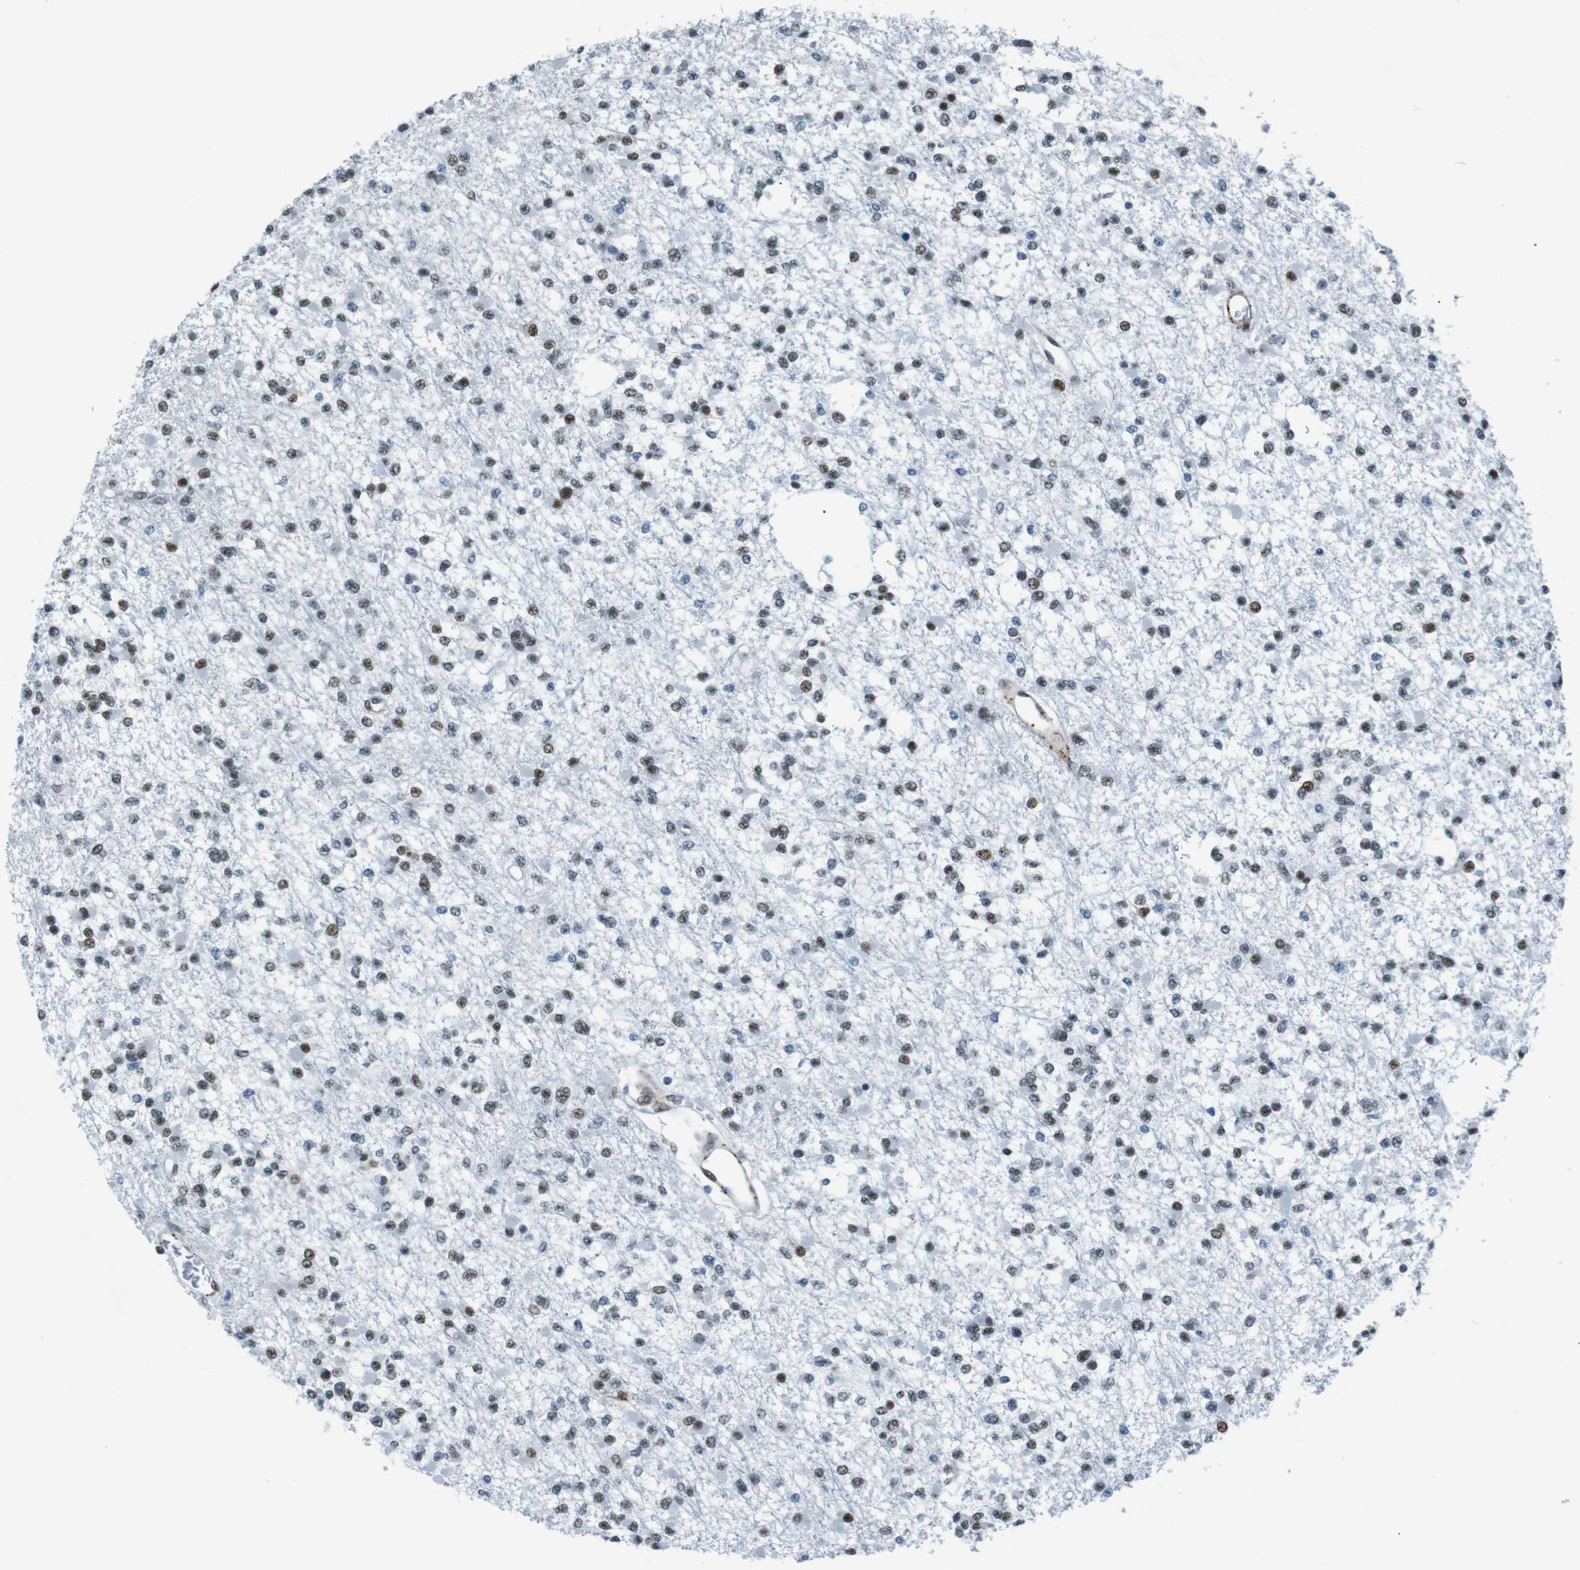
{"staining": {"intensity": "weak", "quantity": "<25%", "location": "nuclear"}, "tissue": "glioma", "cell_type": "Tumor cells", "image_type": "cancer", "snomed": [{"axis": "morphology", "description": "Glioma, malignant, Low grade"}, {"axis": "topography", "description": "Brain"}], "caption": "Immunohistochemistry (IHC) histopathology image of neoplastic tissue: glioma stained with DAB (3,3'-diaminobenzidine) reveals no significant protein positivity in tumor cells. (Brightfield microscopy of DAB IHC at high magnification).", "gene": "HEXIM1", "patient": {"sex": "female", "age": 22}}